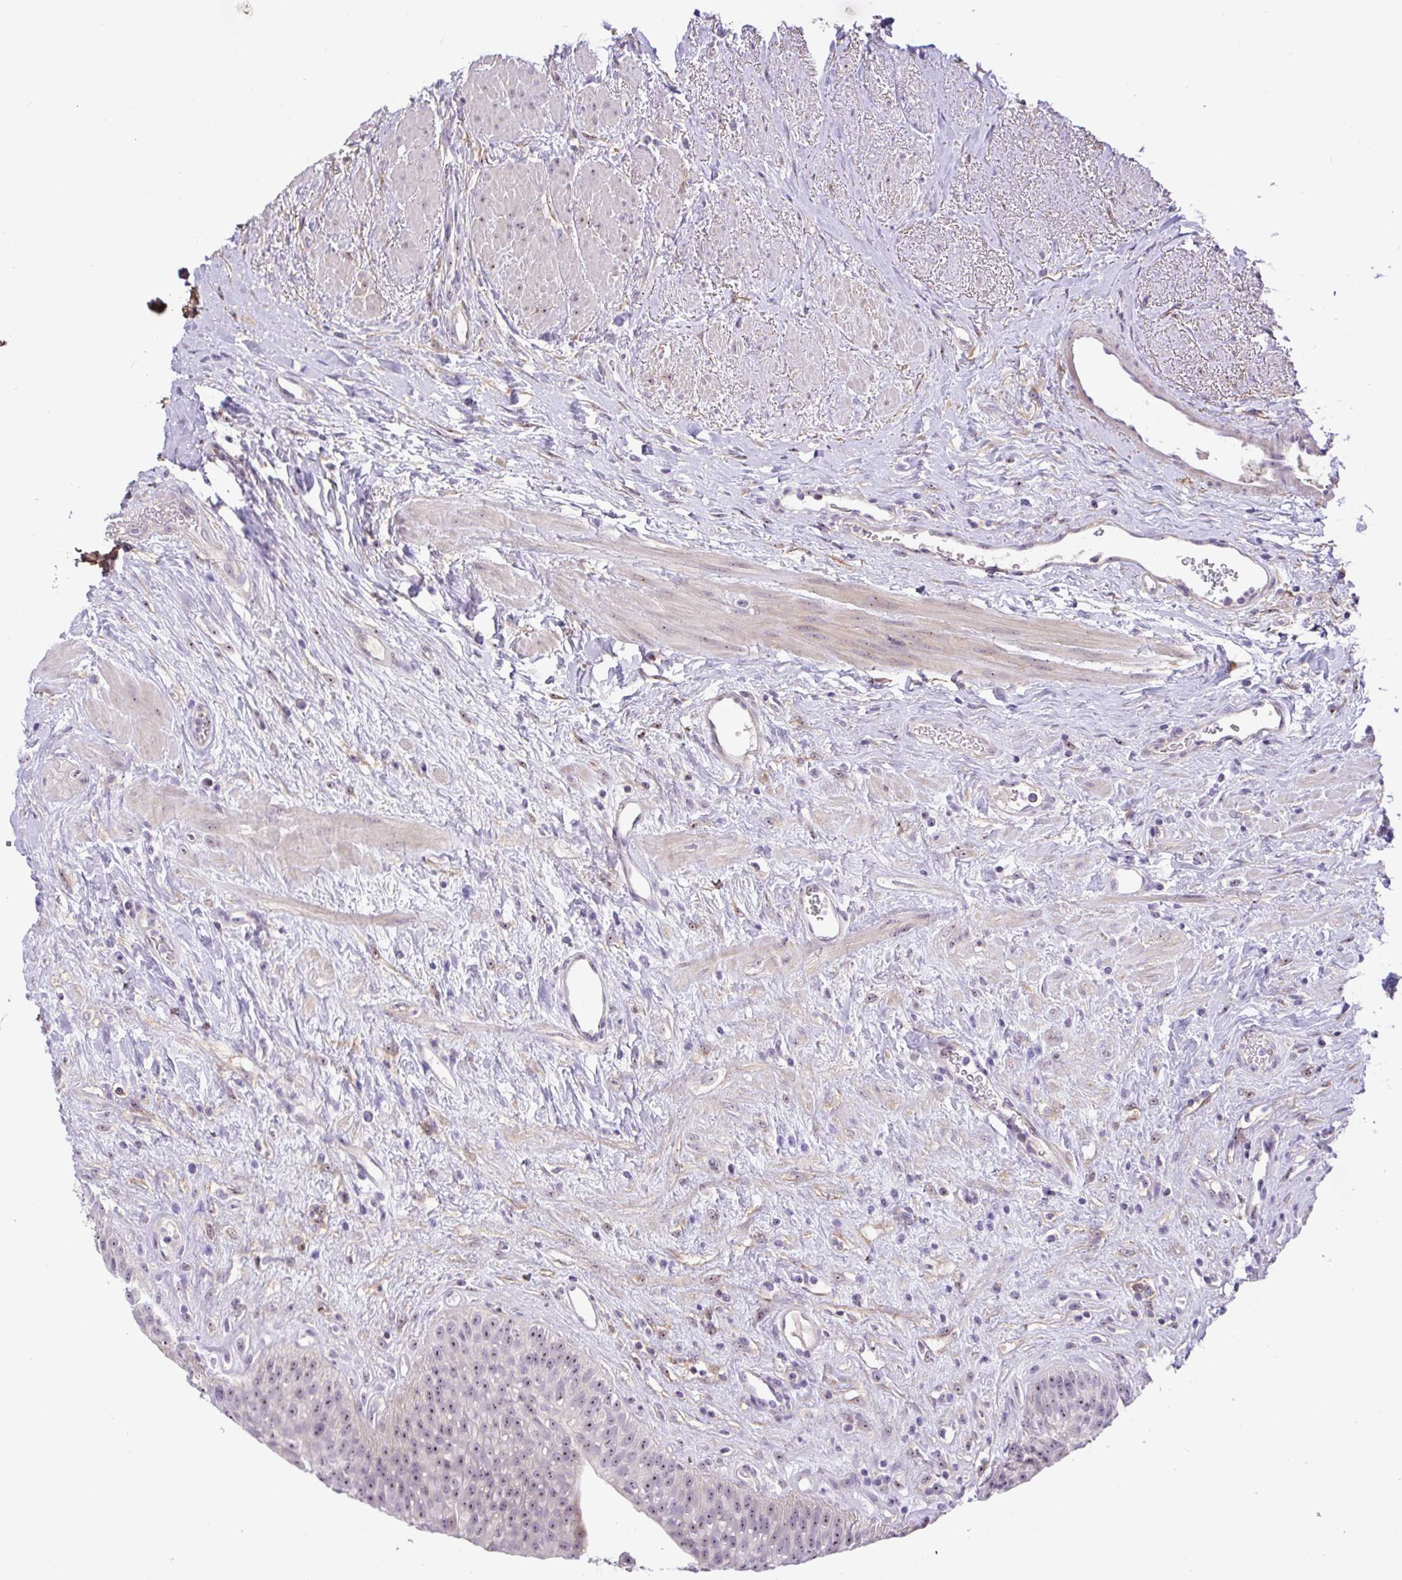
{"staining": {"intensity": "moderate", "quantity": ">75%", "location": "nuclear"}, "tissue": "urinary bladder", "cell_type": "Urothelial cells", "image_type": "normal", "snomed": [{"axis": "morphology", "description": "Normal tissue, NOS"}, {"axis": "topography", "description": "Urinary bladder"}], "caption": "Protein expression analysis of benign human urinary bladder reveals moderate nuclear staining in about >75% of urothelial cells.", "gene": "MXRA8", "patient": {"sex": "female", "age": 56}}